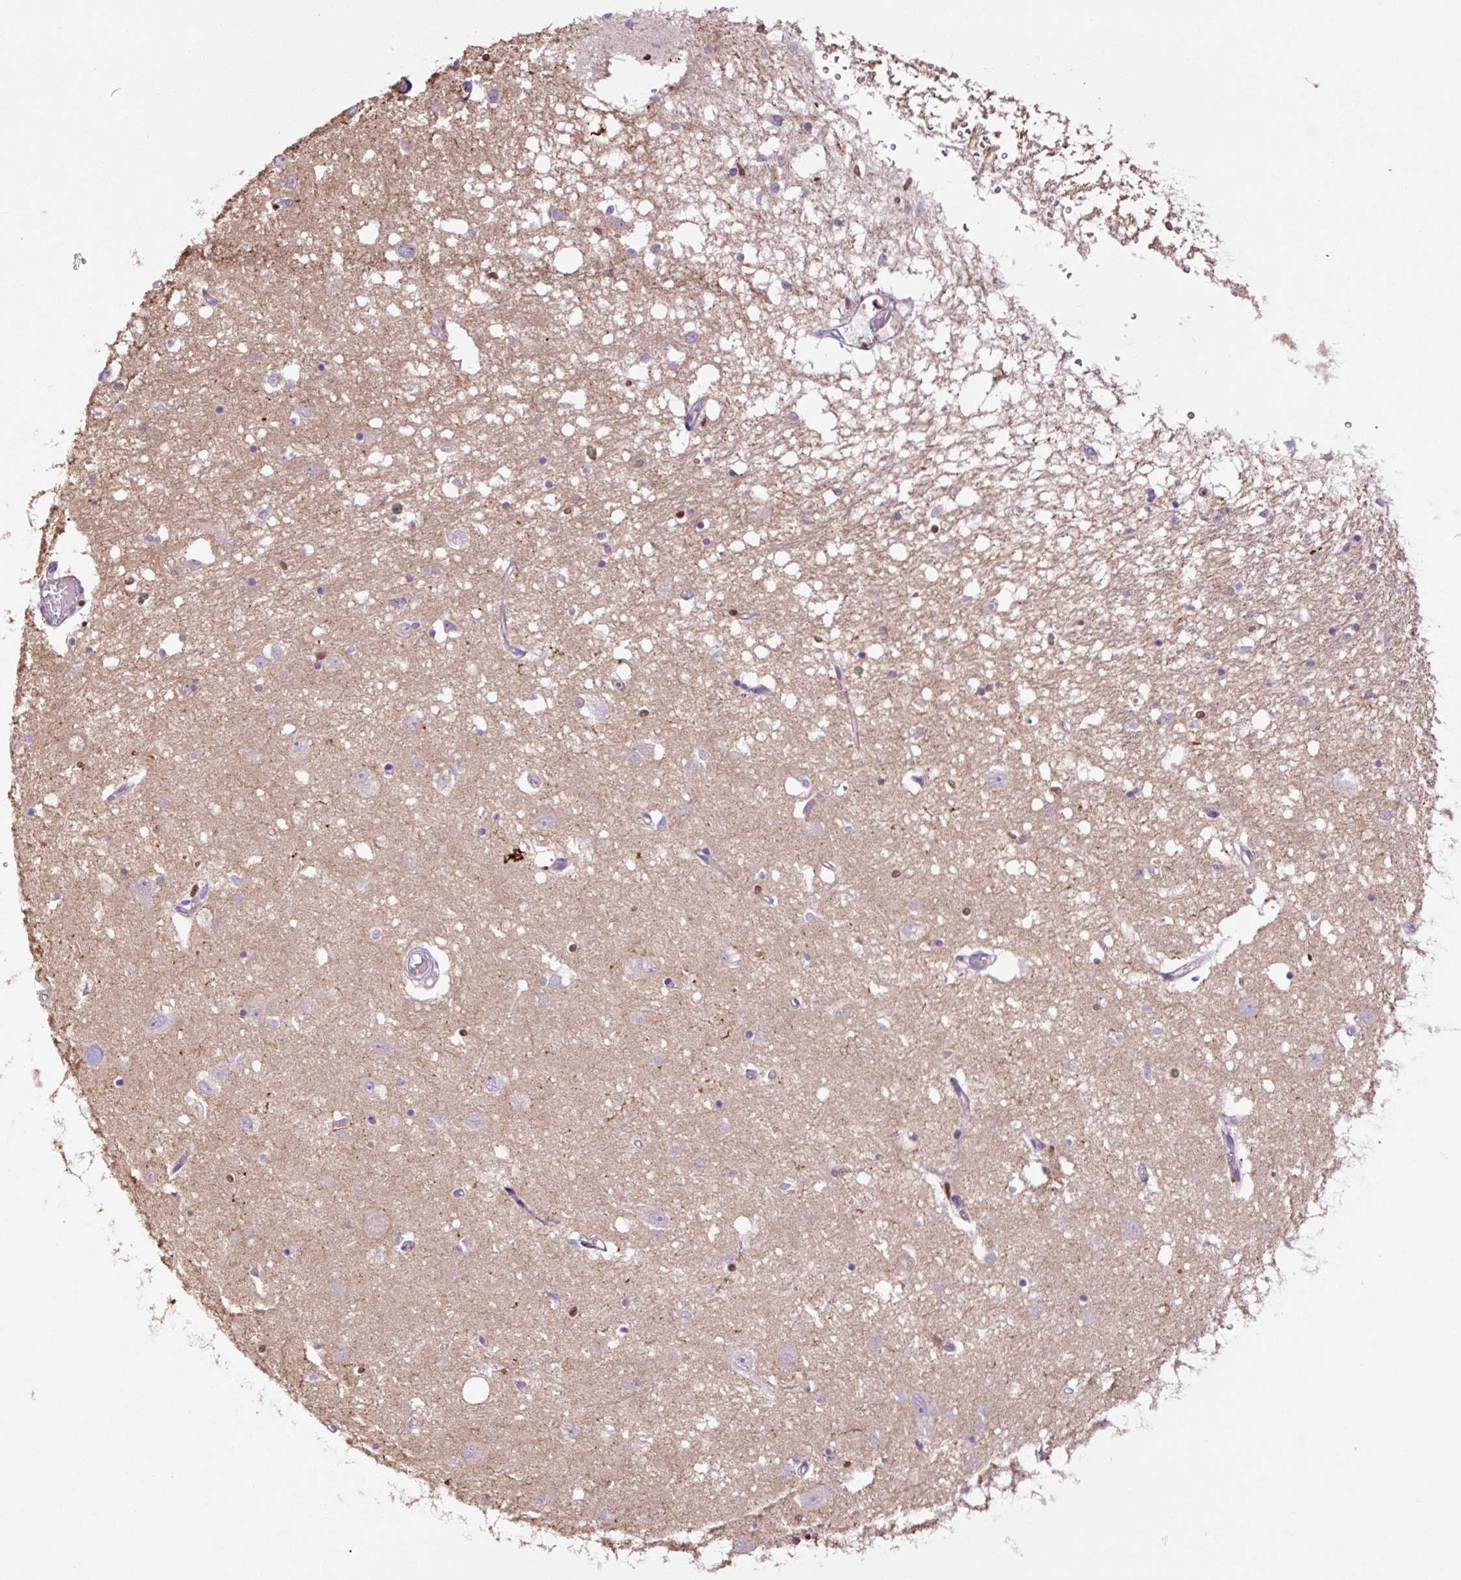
{"staining": {"intensity": "negative", "quantity": "none", "location": "none"}, "tissue": "caudate", "cell_type": "Glial cells", "image_type": "normal", "snomed": [{"axis": "morphology", "description": "Normal tissue, NOS"}, {"axis": "topography", "description": "Lateral ventricle wall"}], "caption": "This is an immunohistochemistry histopathology image of unremarkable human caudate. There is no positivity in glial cells.", "gene": "SPI1", "patient": {"sex": "male", "age": 70}}